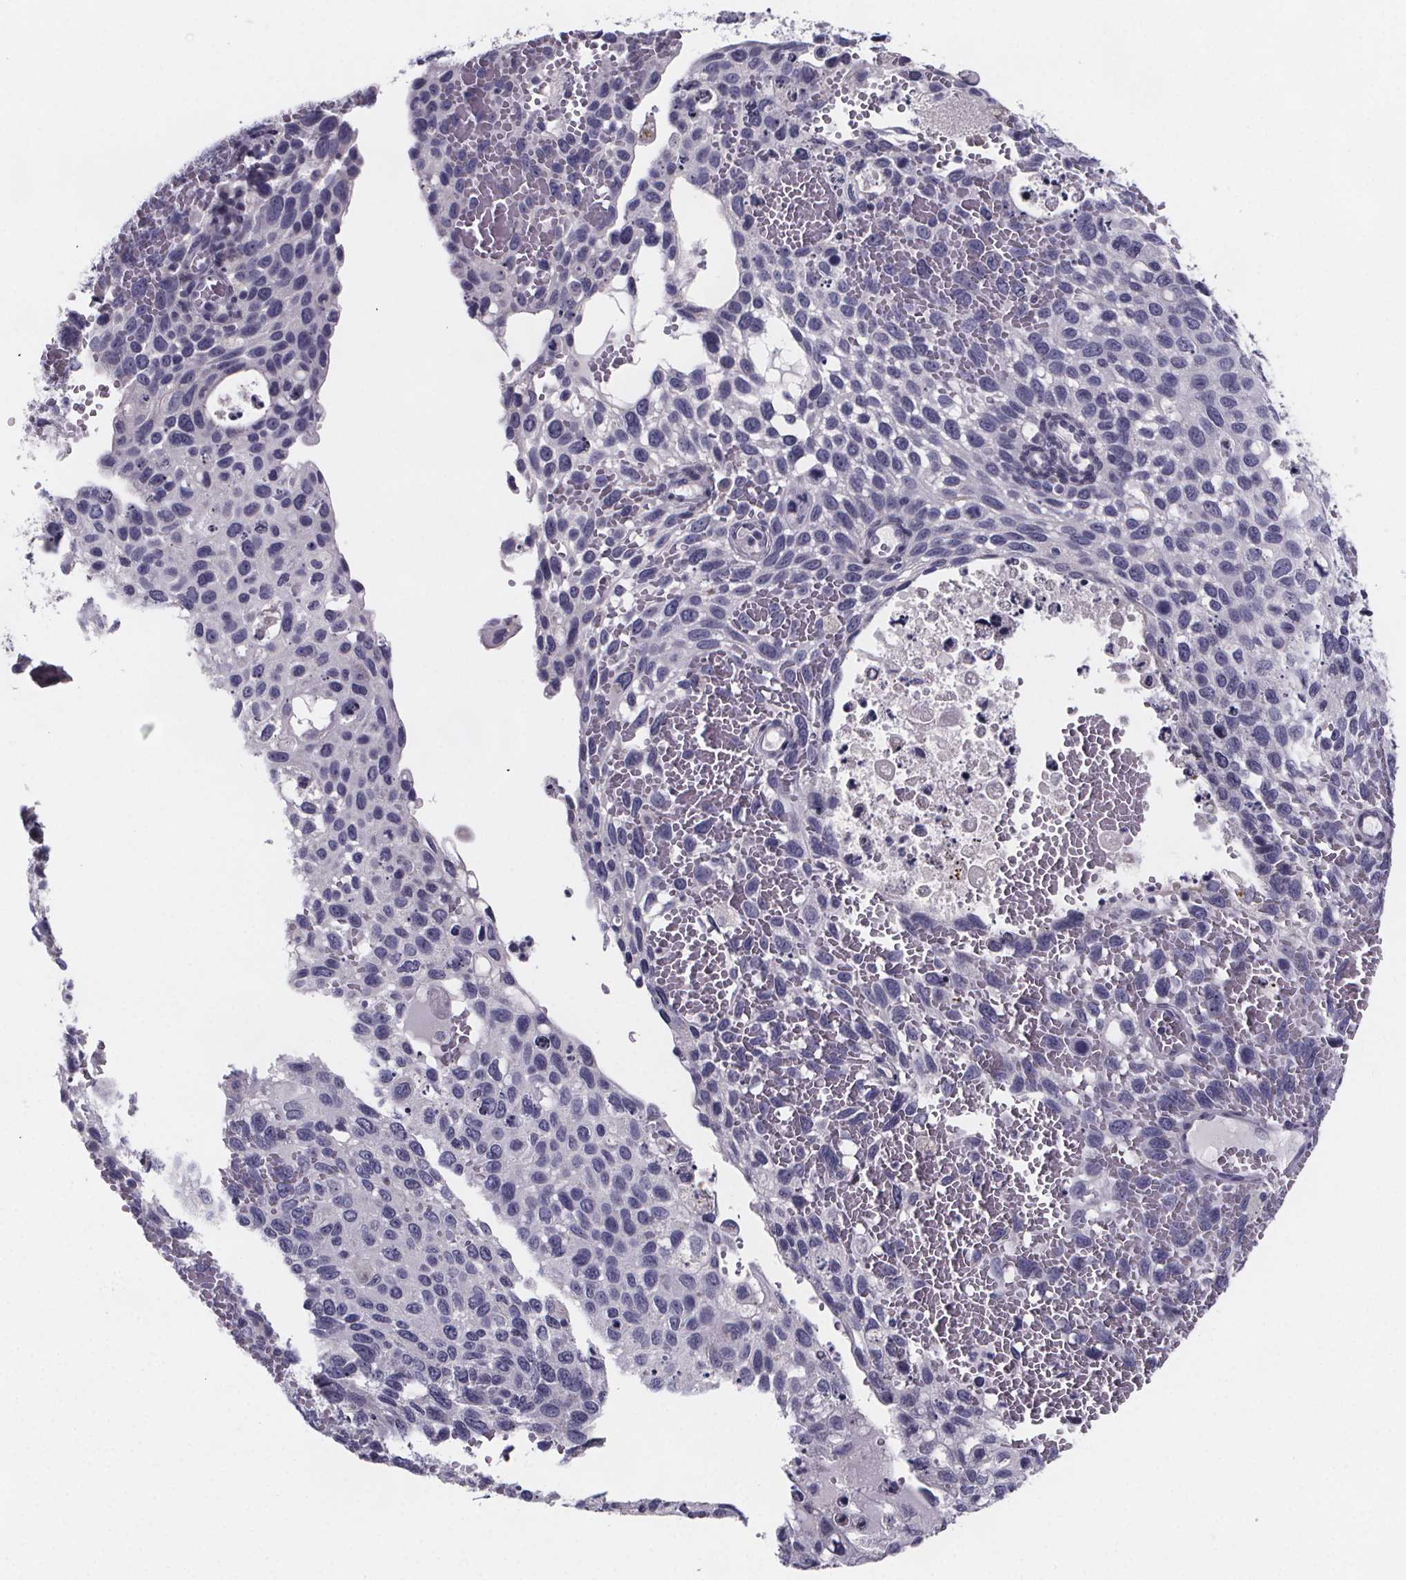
{"staining": {"intensity": "negative", "quantity": "none", "location": "none"}, "tissue": "cervical cancer", "cell_type": "Tumor cells", "image_type": "cancer", "snomed": [{"axis": "morphology", "description": "Squamous cell carcinoma, NOS"}, {"axis": "topography", "description": "Cervix"}], "caption": "Immunohistochemistry micrograph of neoplastic tissue: human cervical squamous cell carcinoma stained with DAB (3,3'-diaminobenzidine) displays no significant protein staining in tumor cells.", "gene": "PAH", "patient": {"sex": "female", "age": 70}}